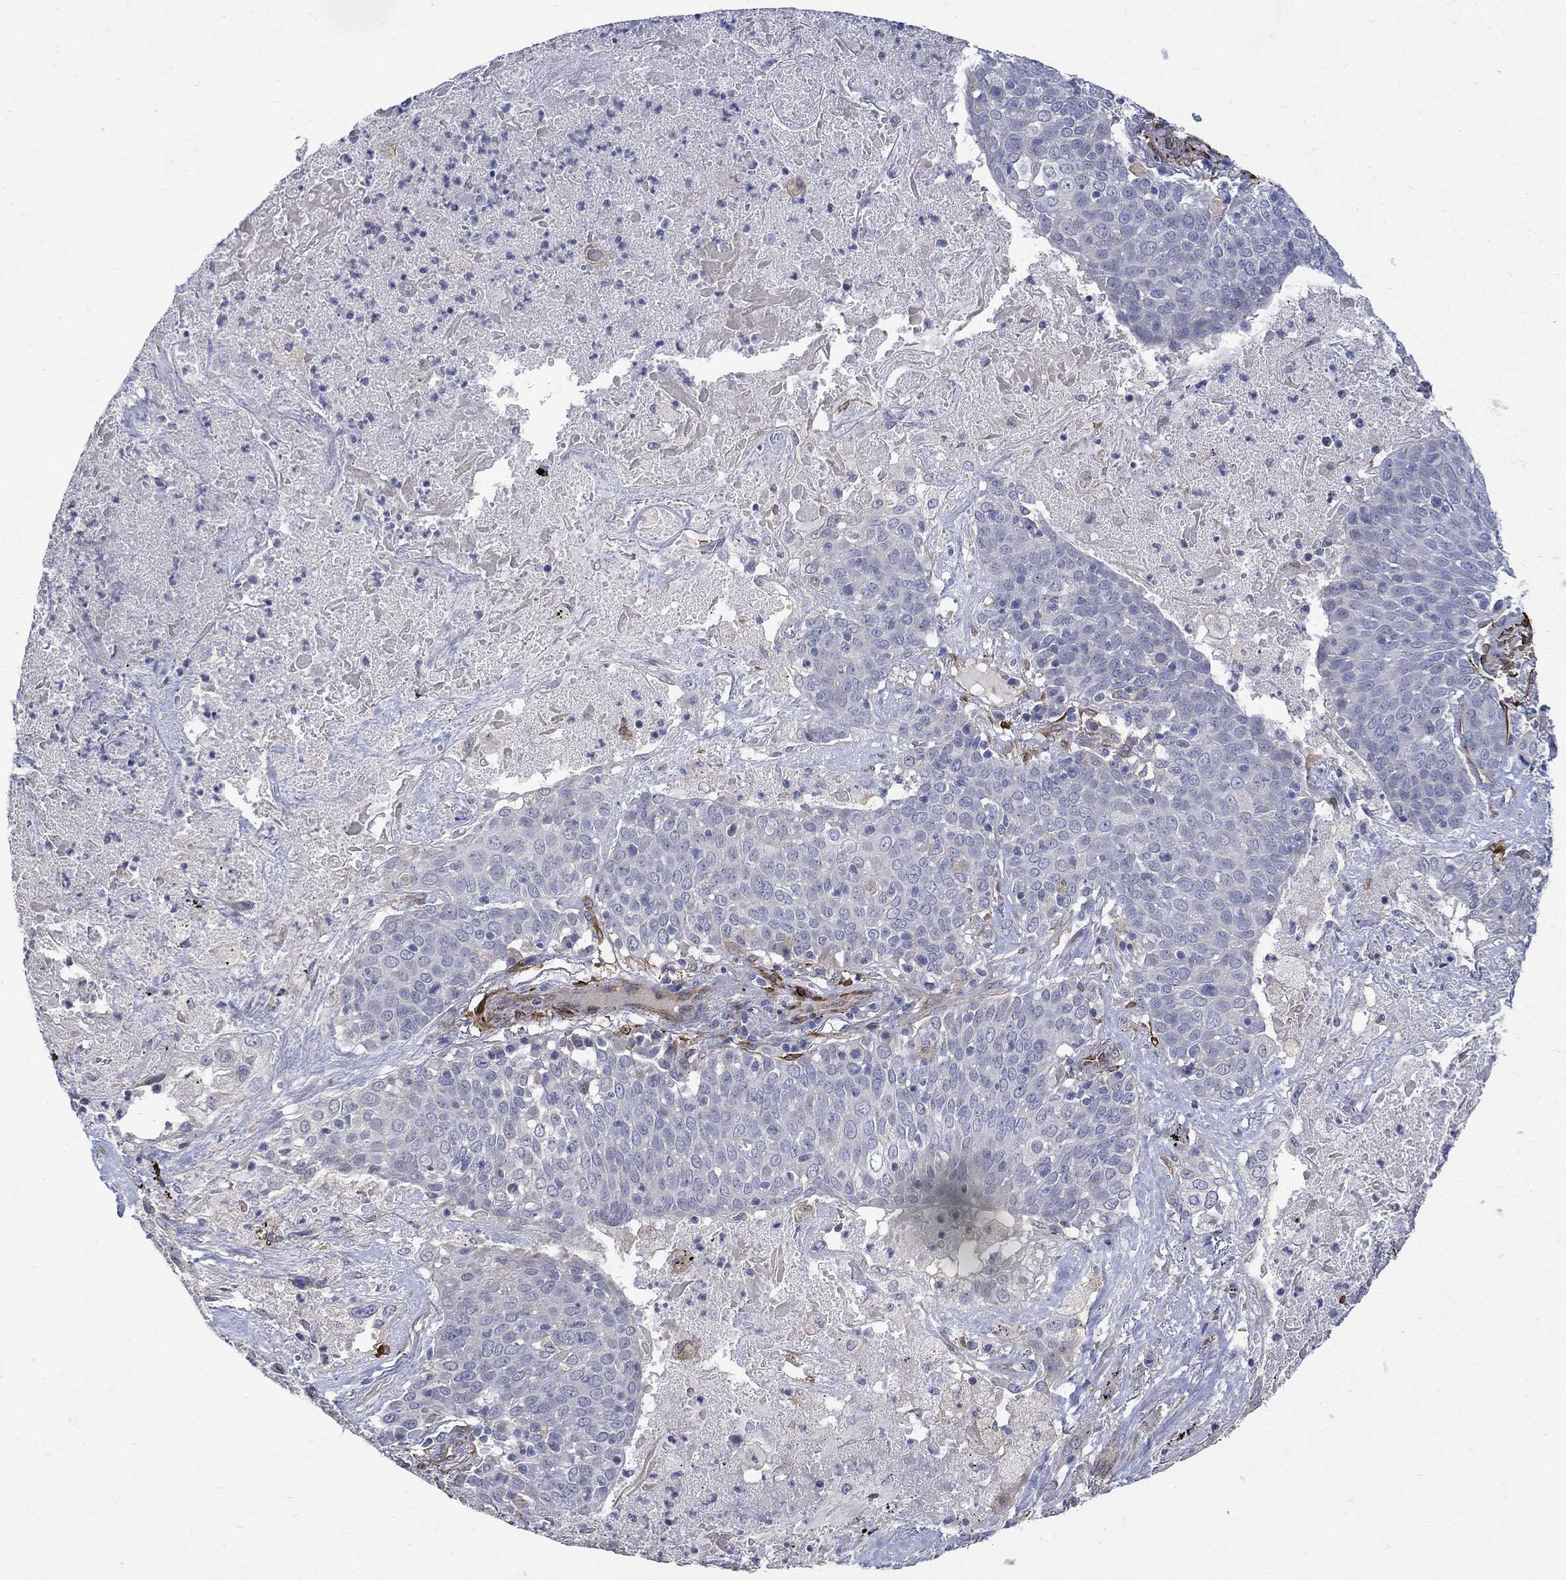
{"staining": {"intensity": "negative", "quantity": "none", "location": "none"}, "tissue": "lung cancer", "cell_type": "Tumor cells", "image_type": "cancer", "snomed": [{"axis": "morphology", "description": "Squamous cell carcinoma, NOS"}, {"axis": "topography", "description": "Lung"}], "caption": "Tumor cells show no significant protein positivity in lung cancer.", "gene": "TGM2", "patient": {"sex": "male", "age": 82}}